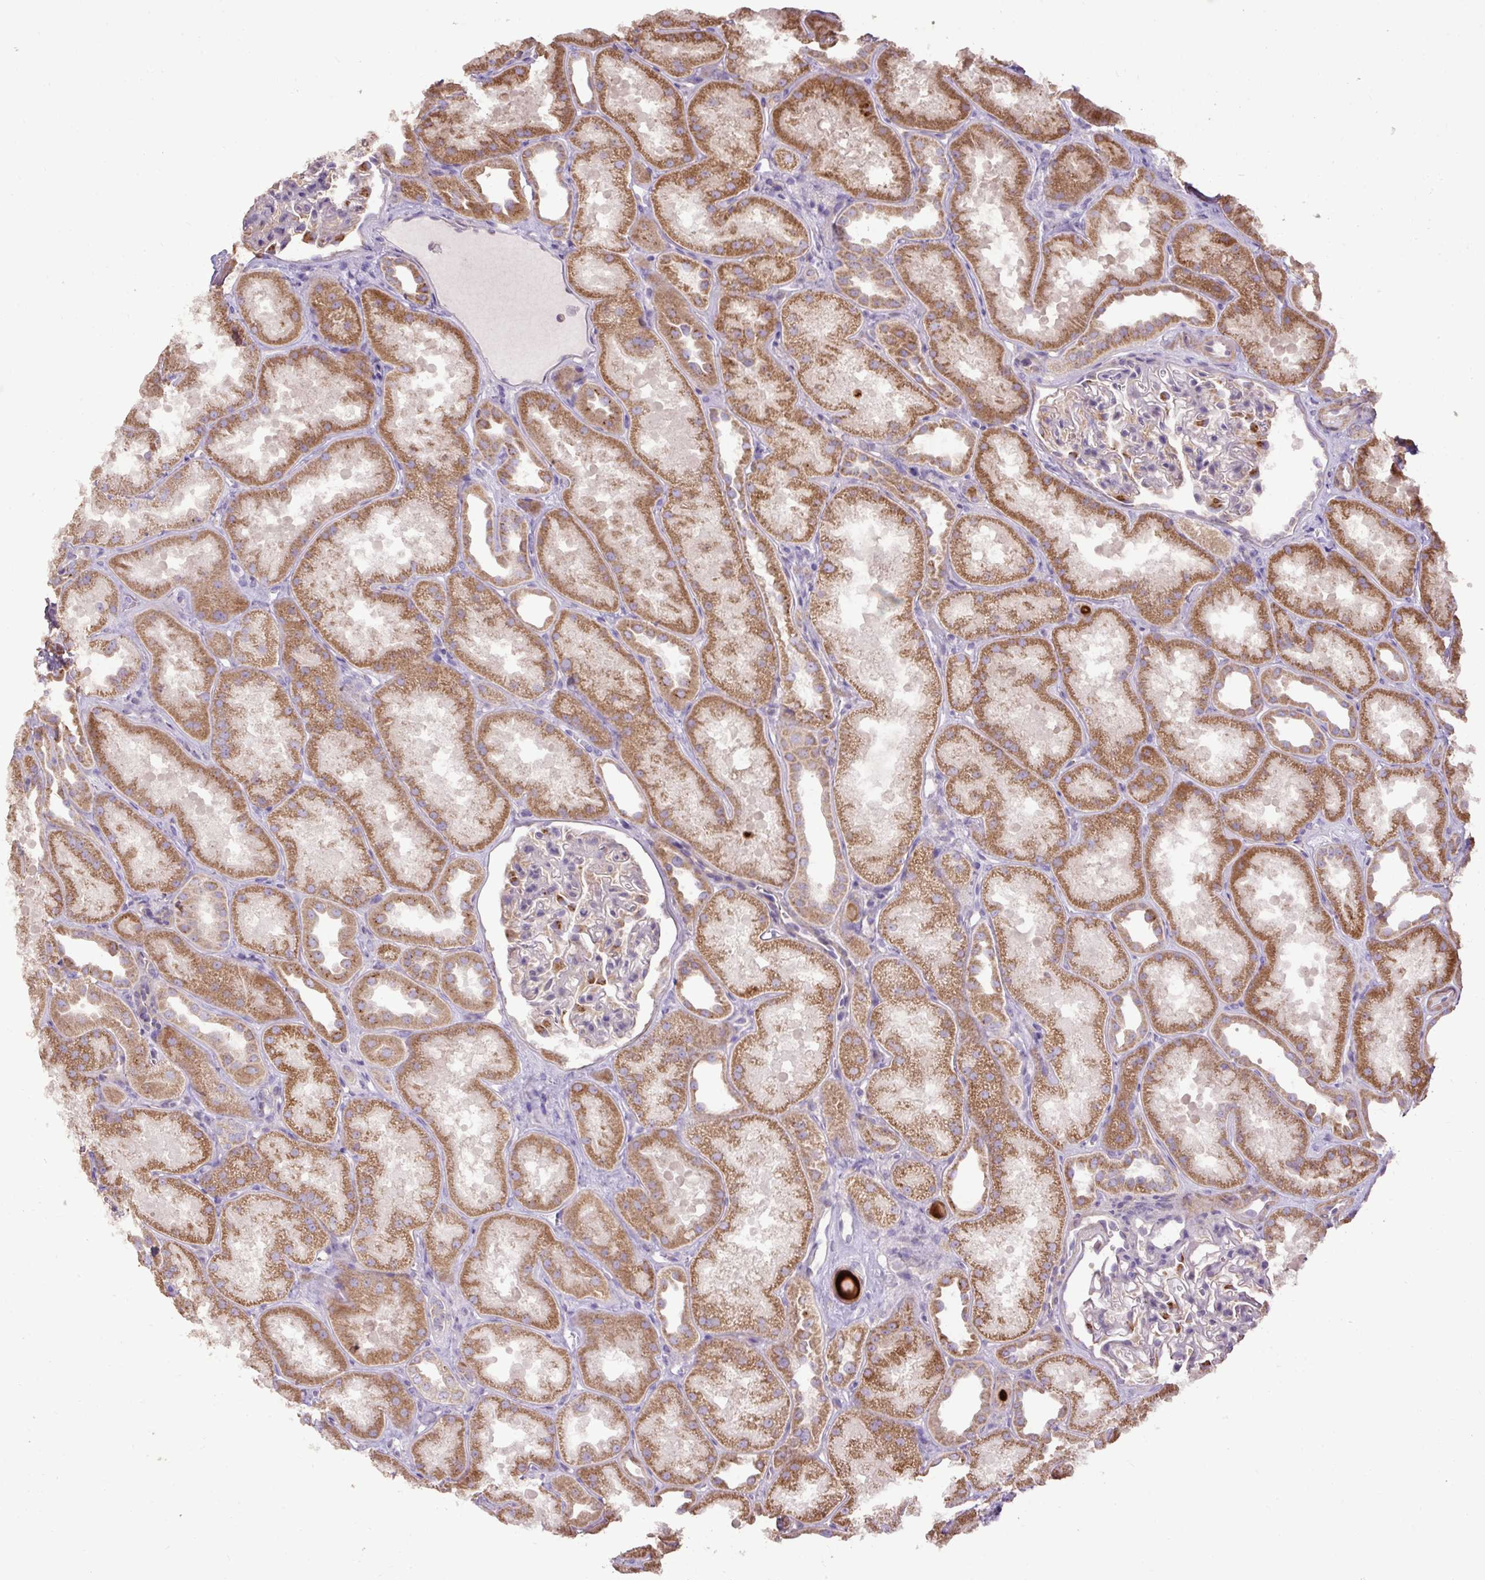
{"staining": {"intensity": "moderate", "quantity": "<25%", "location": "cytoplasmic/membranous"}, "tissue": "kidney", "cell_type": "Cells in glomeruli", "image_type": "normal", "snomed": [{"axis": "morphology", "description": "Normal tissue, NOS"}, {"axis": "topography", "description": "Kidney"}], "caption": "Immunohistochemistry histopathology image of unremarkable human kidney stained for a protein (brown), which shows low levels of moderate cytoplasmic/membranous positivity in about <25% of cells in glomeruli.", "gene": "ABR", "patient": {"sex": "male", "age": 61}}